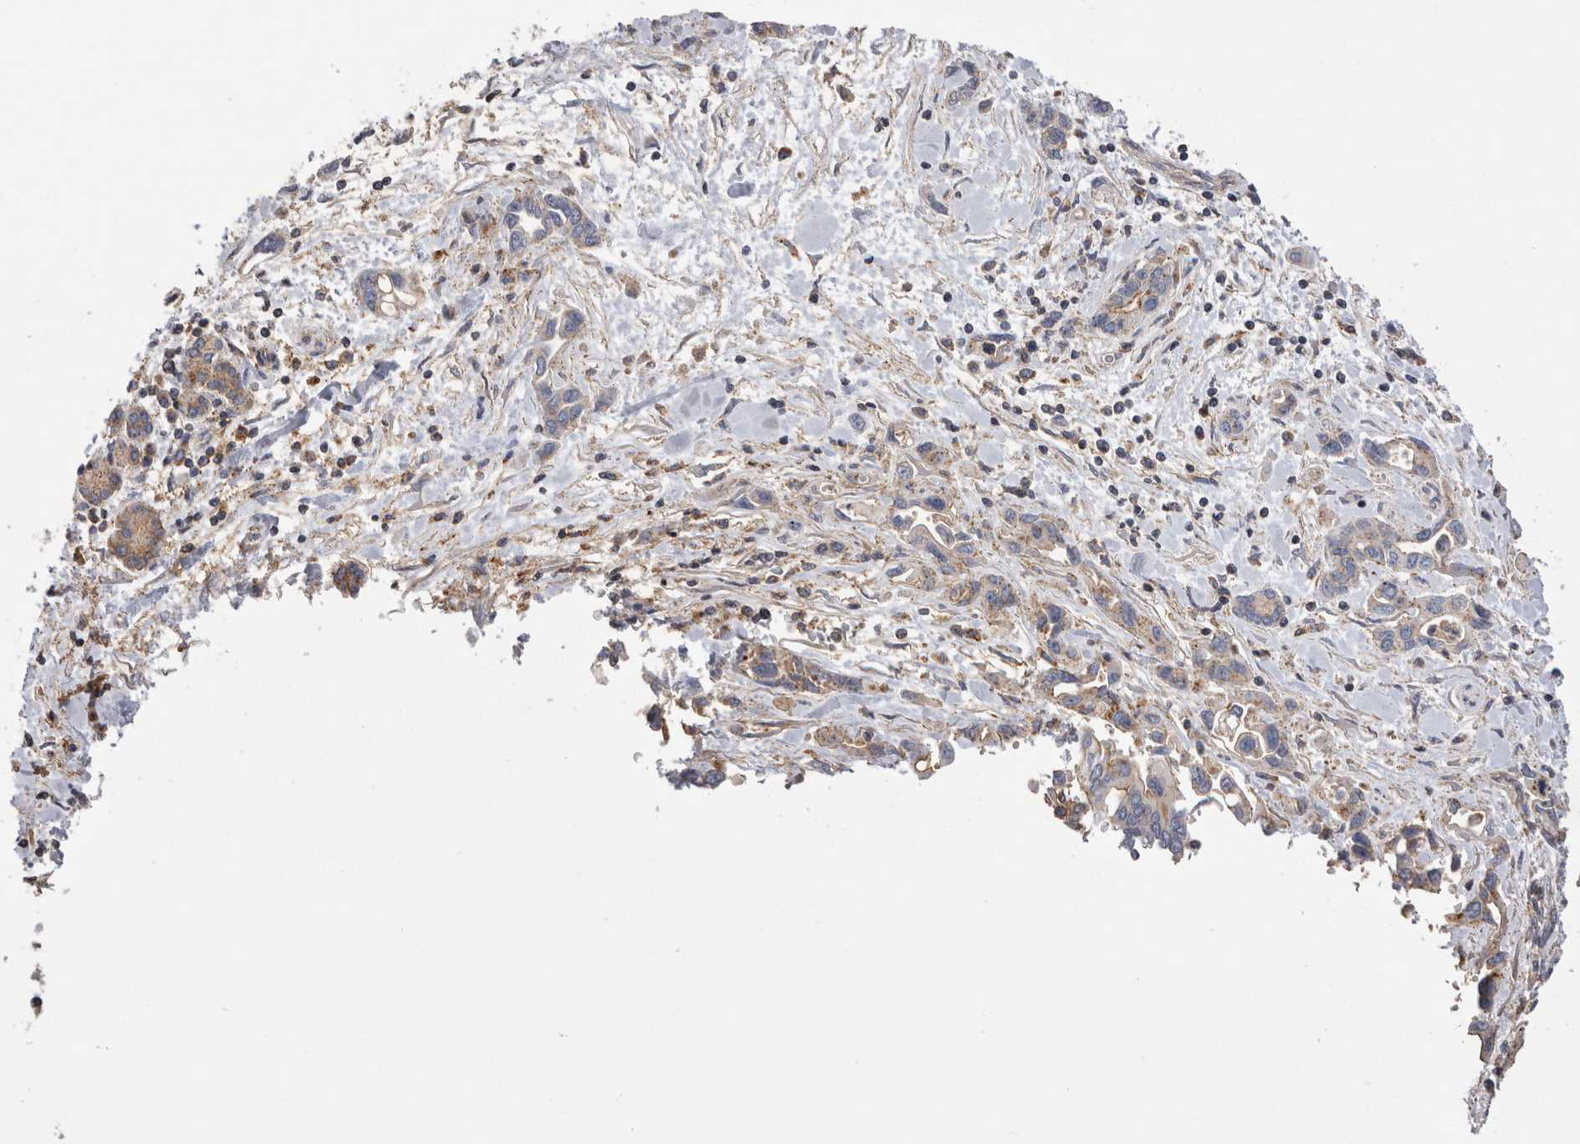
{"staining": {"intensity": "weak", "quantity": "<25%", "location": "cytoplasmic/membranous"}, "tissue": "pancreatic cancer", "cell_type": "Tumor cells", "image_type": "cancer", "snomed": [{"axis": "morphology", "description": "Adenocarcinoma, NOS"}, {"axis": "topography", "description": "Pancreas"}], "caption": "This is a micrograph of immunohistochemistry staining of pancreatic cancer, which shows no staining in tumor cells.", "gene": "CHMP6", "patient": {"sex": "female", "age": 57}}